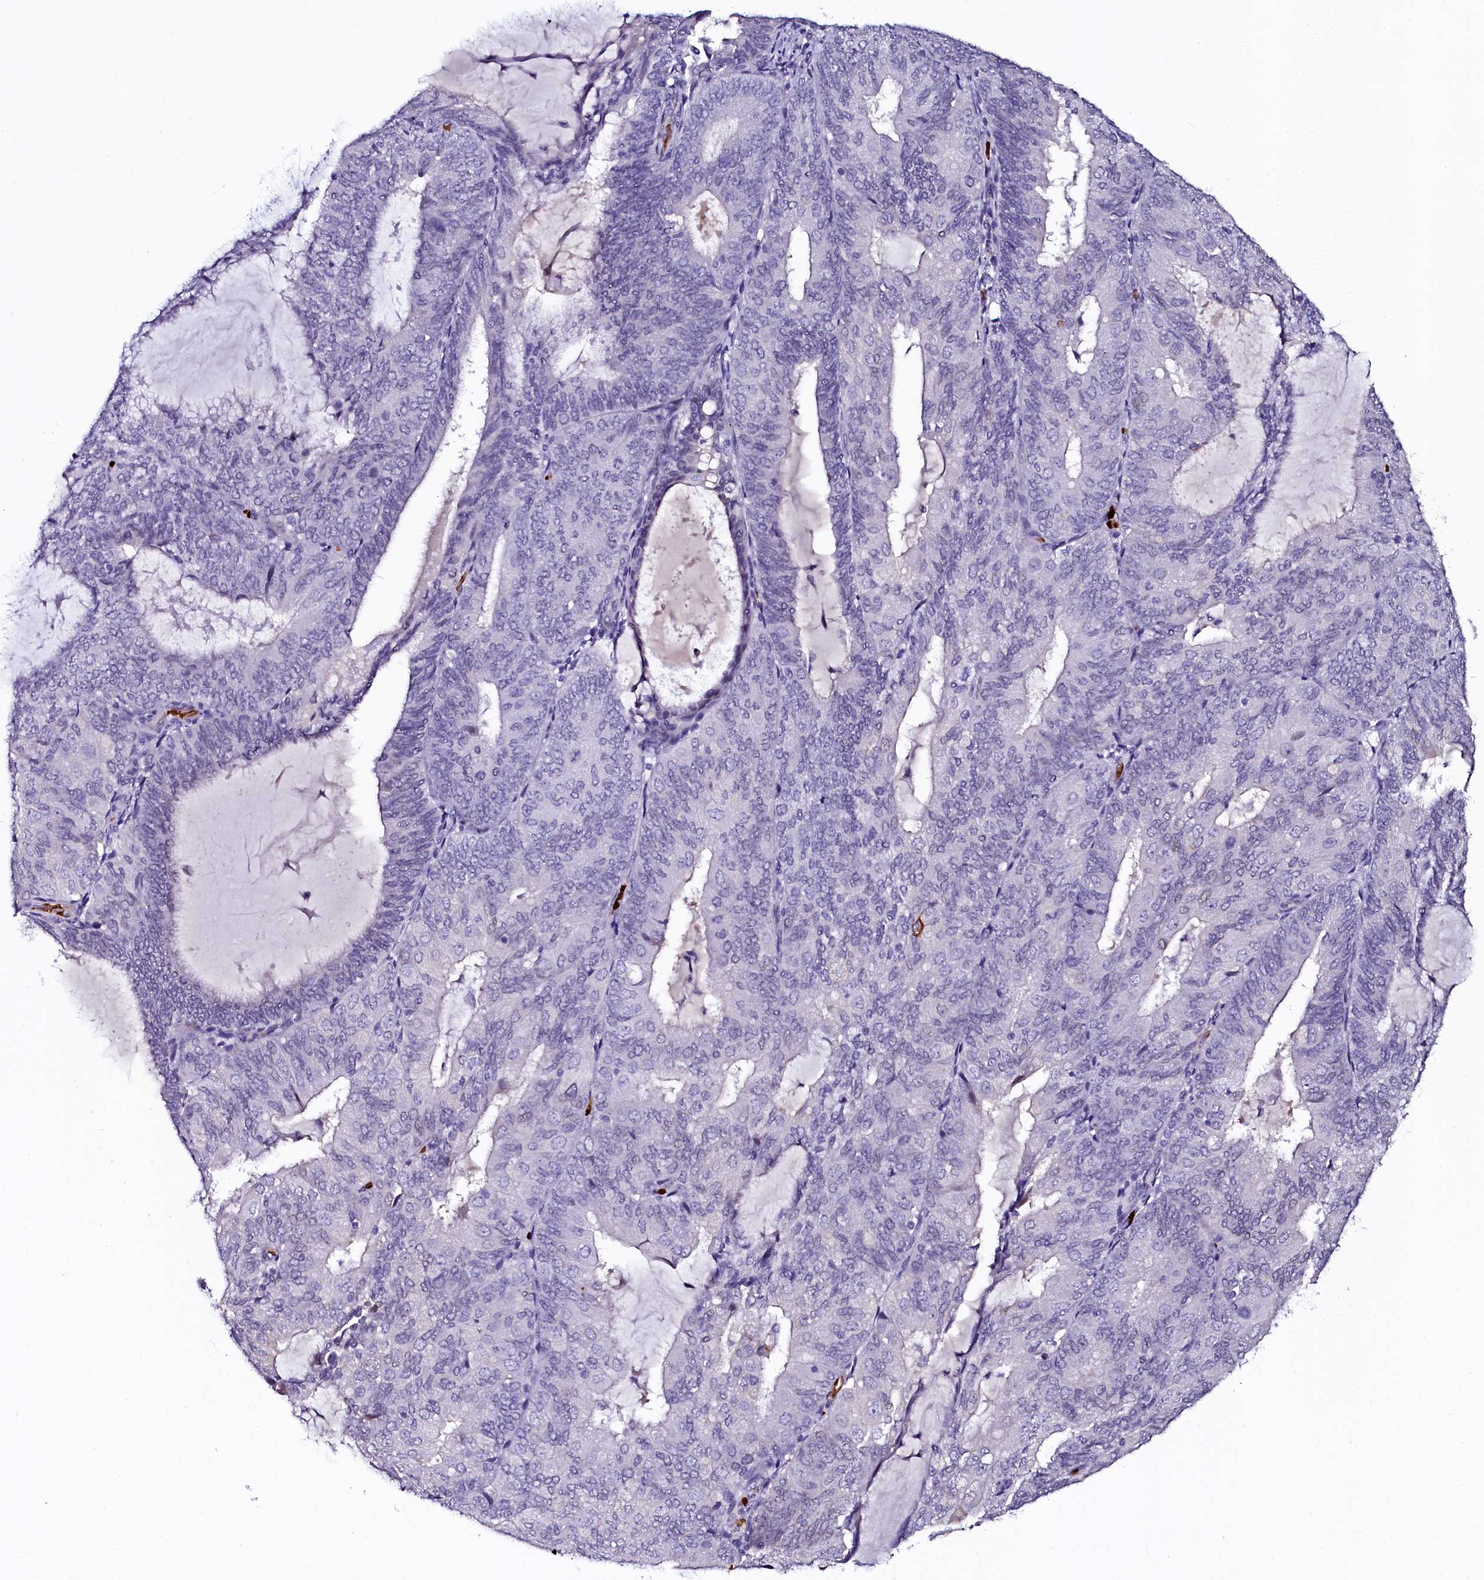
{"staining": {"intensity": "negative", "quantity": "none", "location": "none"}, "tissue": "endometrial cancer", "cell_type": "Tumor cells", "image_type": "cancer", "snomed": [{"axis": "morphology", "description": "Adenocarcinoma, NOS"}, {"axis": "topography", "description": "Endometrium"}], "caption": "Human endometrial cancer stained for a protein using immunohistochemistry (IHC) displays no expression in tumor cells.", "gene": "CTDSPL2", "patient": {"sex": "female", "age": 81}}